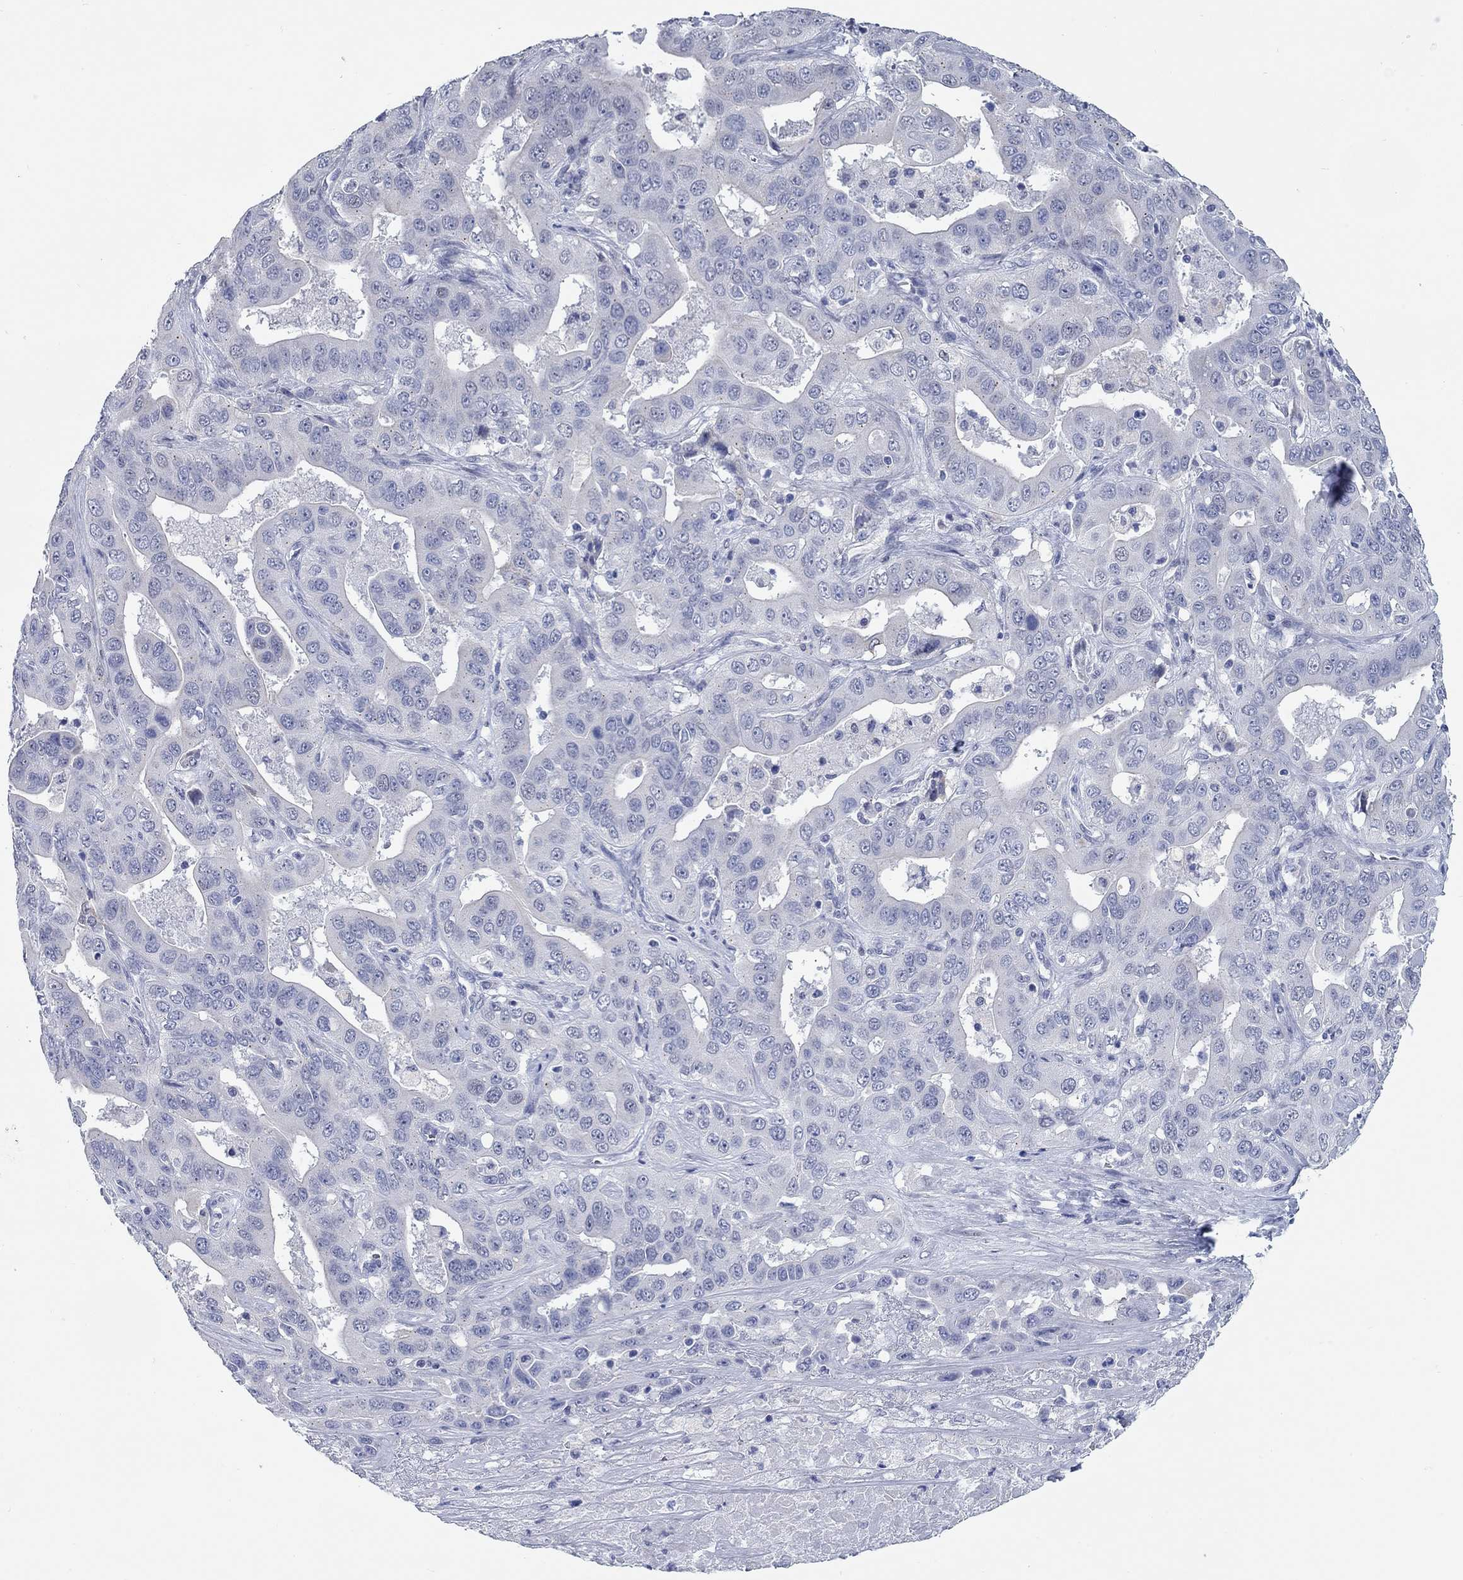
{"staining": {"intensity": "negative", "quantity": "none", "location": "none"}, "tissue": "liver cancer", "cell_type": "Tumor cells", "image_type": "cancer", "snomed": [{"axis": "morphology", "description": "Cholangiocarcinoma"}, {"axis": "topography", "description": "Liver"}], "caption": "Tumor cells show no significant protein staining in liver cancer (cholangiocarcinoma). The staining is performed using DAB brown chromogen with nuclei counter-stained in using hematoxylin.", "gene": "WASF3", "patient": {"sex": "female", "age": 52}}